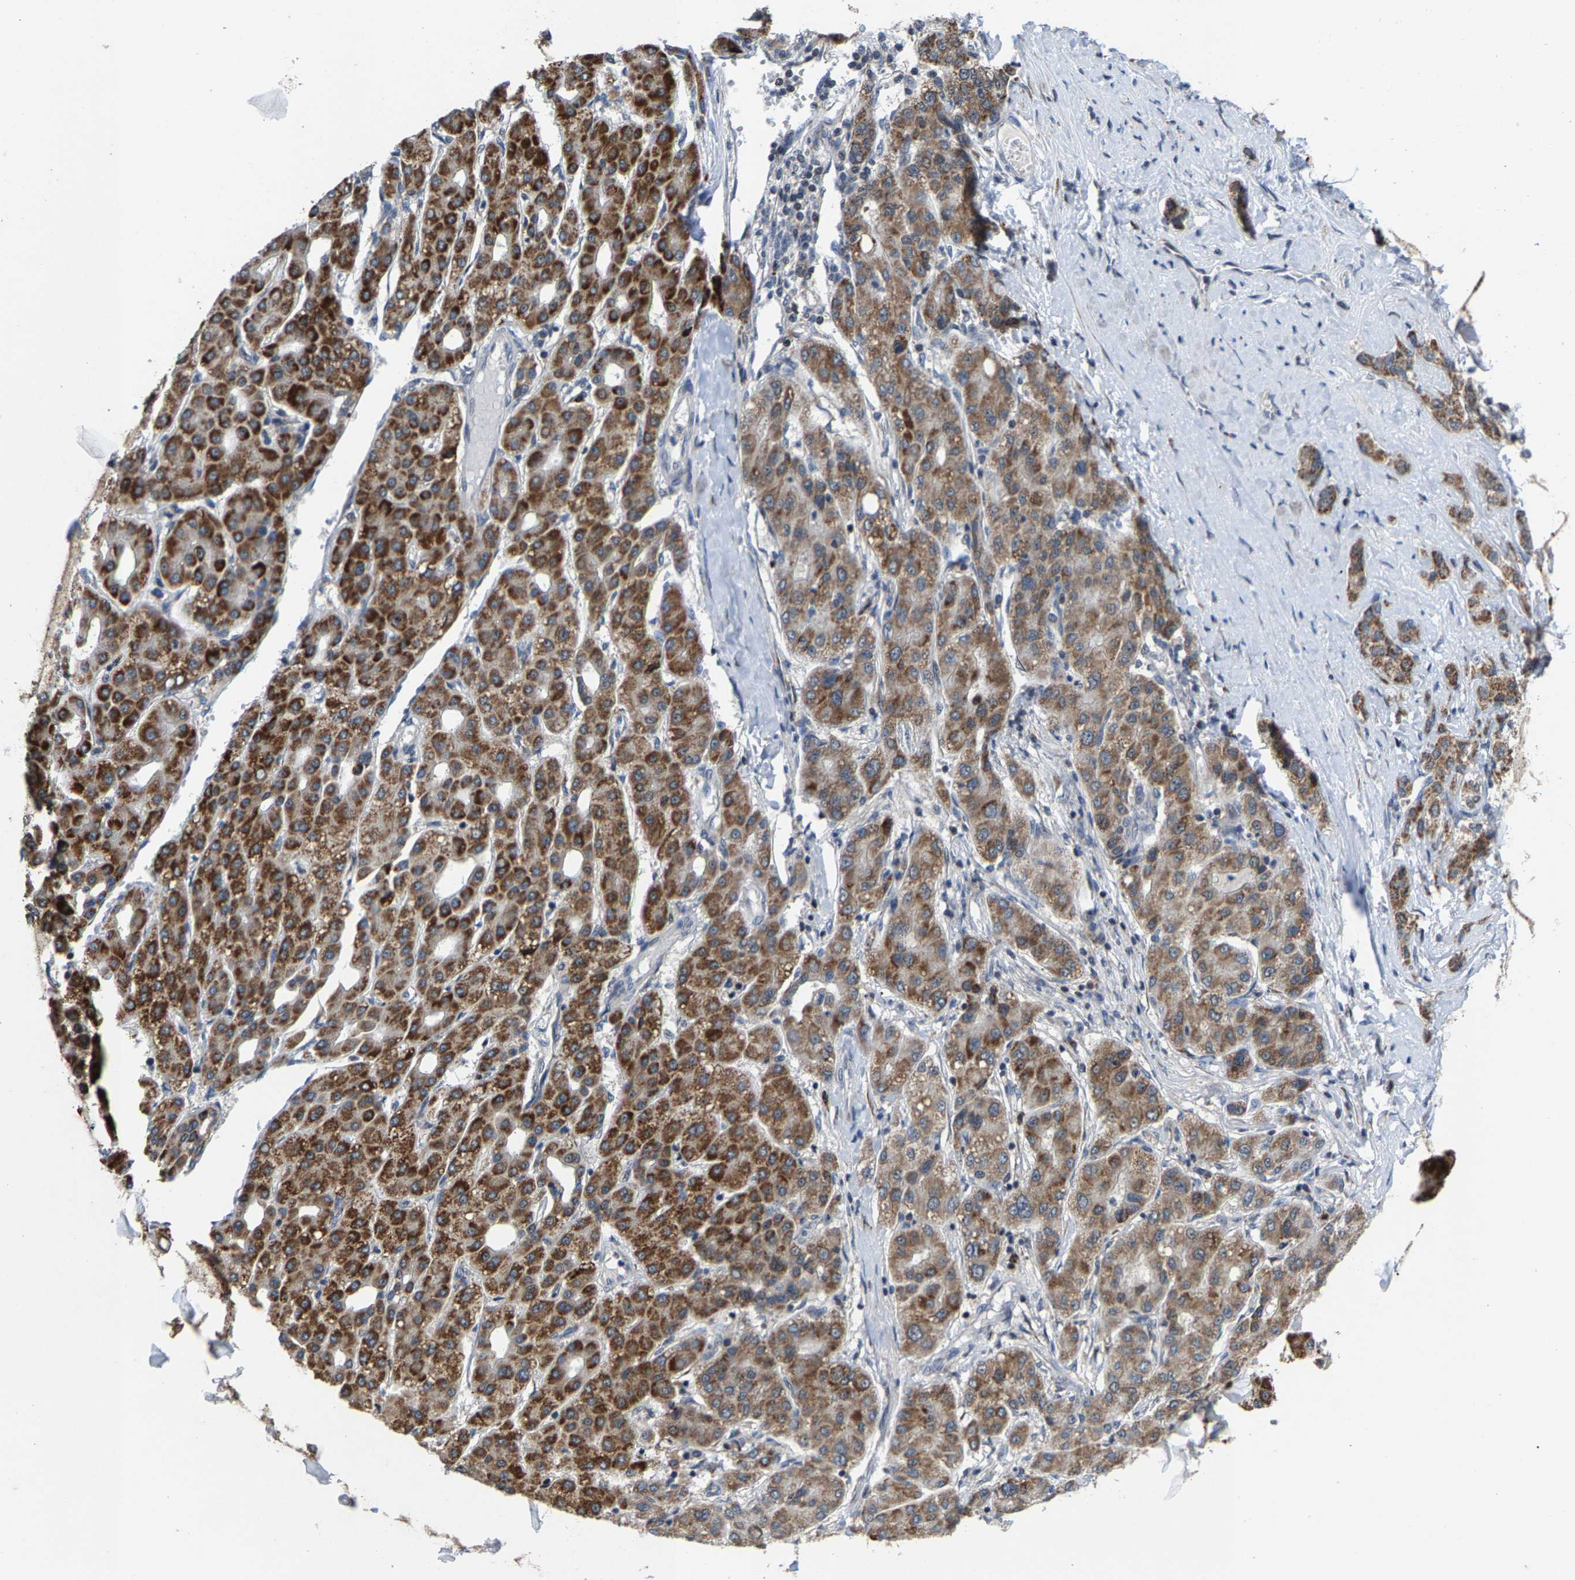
{"staining": {"intensity": "strong", "quantity": ">75%", "location": "cytoplasmic/membranous"}, "tissue": "liver cancer", "cell_type": "Tumor cells", "image_type": "cancer", "snomed": [{"axis": "morphology", "description": "Carcinoma, Hepatocellular, NOS"}, {"axis": "topography", "description": "Liver"}], "caption": "A photomicrograph of human liver cancer (hepatocellular carcinoma) stained for a protein demonstrates strong cytoplasmic/membranous brown staining in tumor cells.", "gene": "TDRKH", "patient": {"sex": "male", "age": 65}}